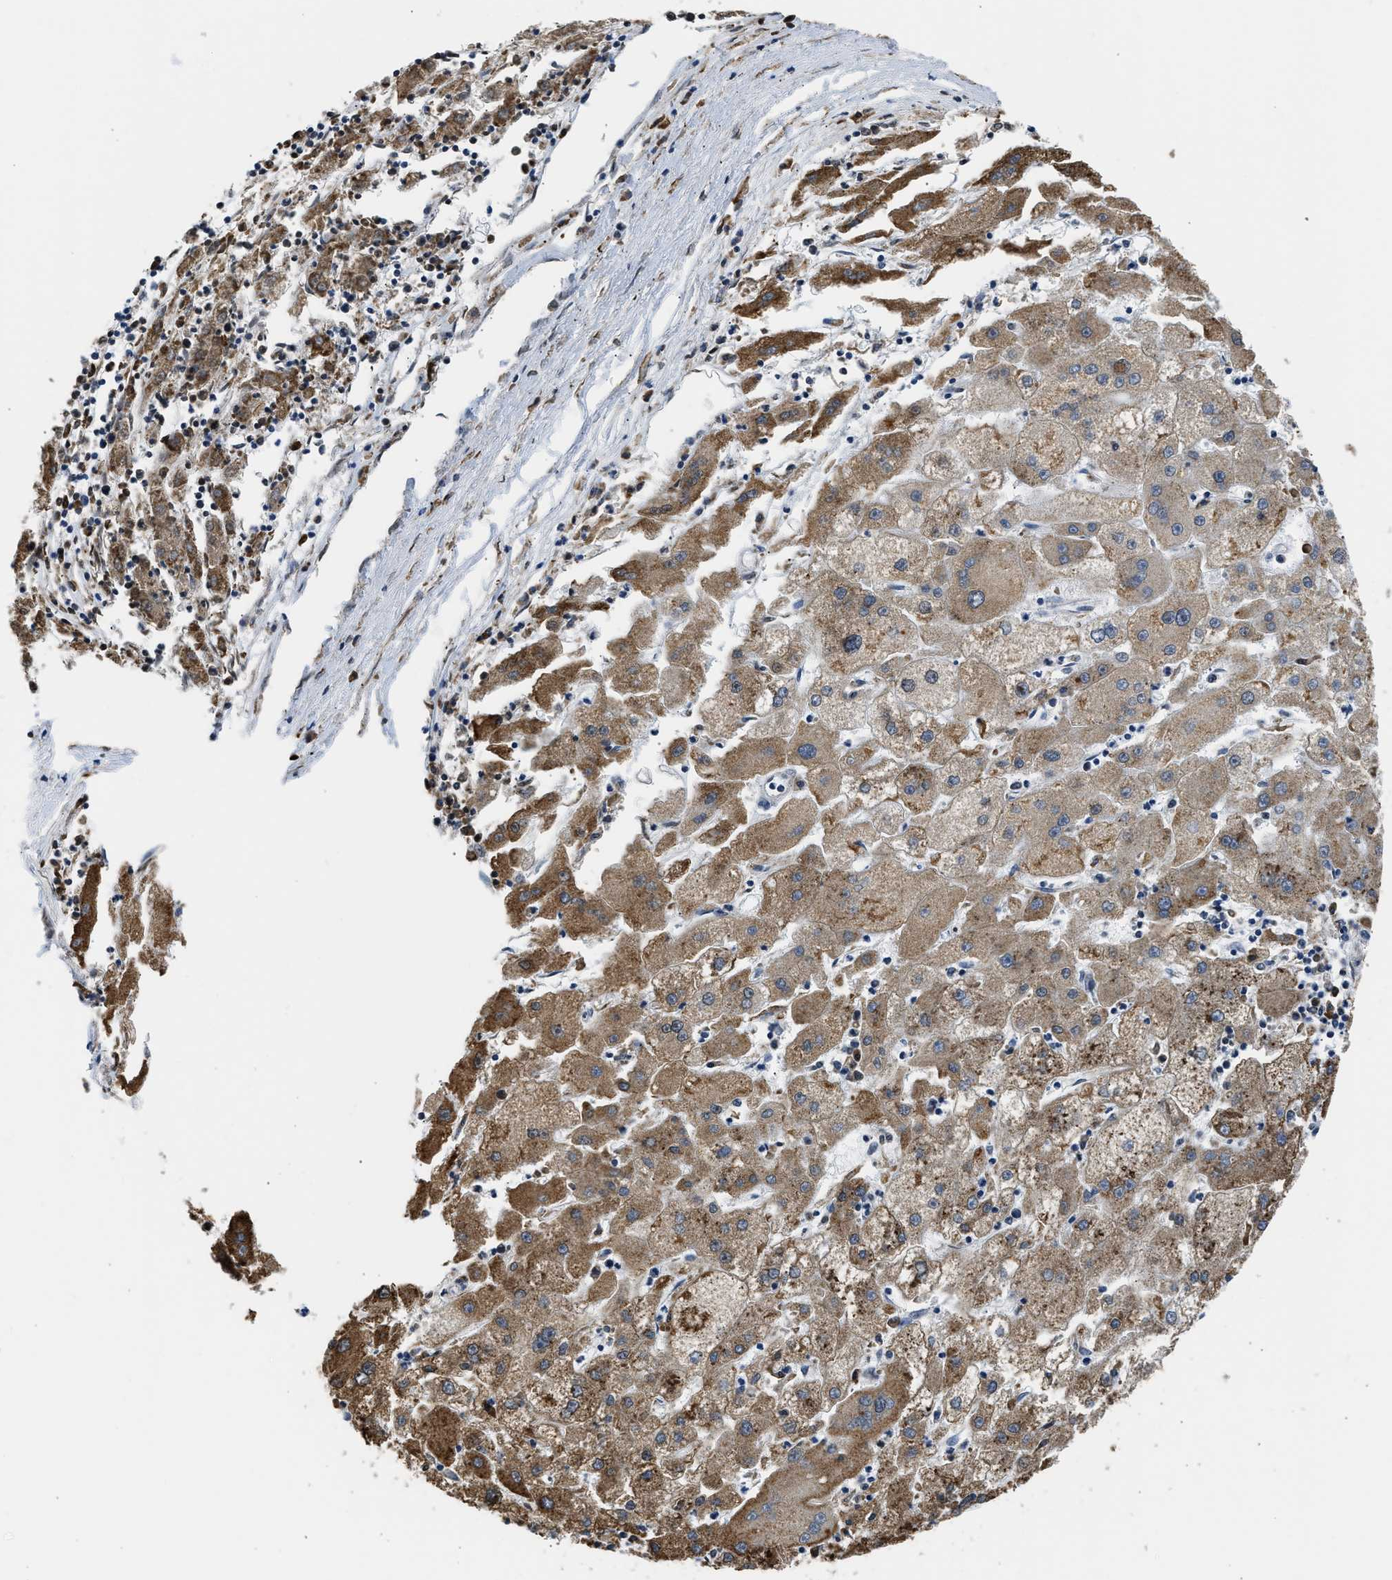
{"staining": {"intensity": "moderate", "quantity": ">75%", "location": "cytoplasmic/membranous"}, "tissue": "liver cancer", "cell_type": "Tumor cells", "image_type": "cancer", "snomed": [{"axis": "morphology", "description": "Carcinoma, Hepatocellular, NOS"}, {"axis": "topography", "description": "Liver"}], "caption": "Immunohistochemical staining of human liver cancer shows moderate cytoplasmic/membranous protein staining in about >75% of tumor cells.", "gene": "CYCS", "patient": {"sex": "male", "age": 72}}